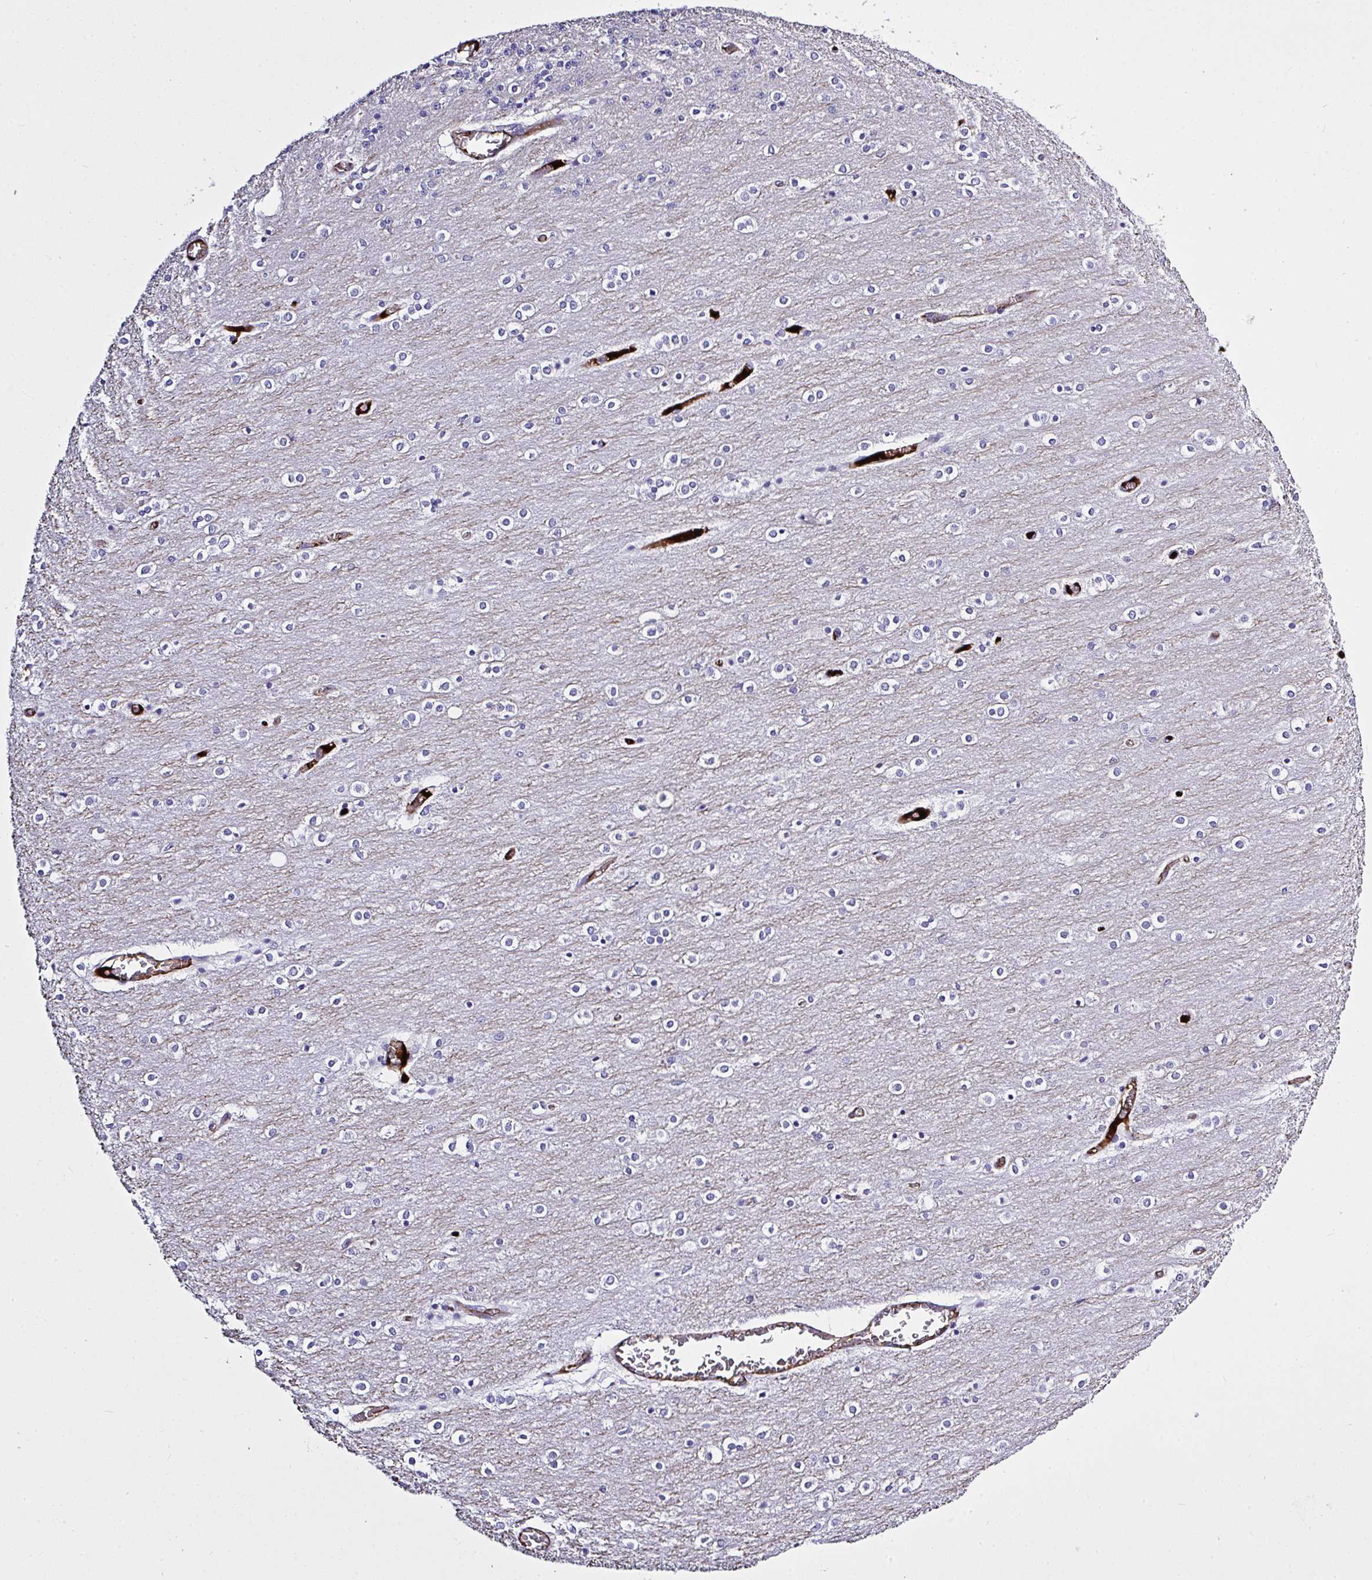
{"staining": {"intensity": "negative", "quantity": "none", "location": "none"}, "tissue": "cerebellum", "cell_type": "Cells in granular layer", "image_type": "normal", "snomed": [{"axis": "morphology", "description": "Normal tissue, NOS"}, {"axis": "topography", "description": "Cerebellum"}], "caption": "Immunohistochemistry (IHC) photomicrograph of benign cerebellum: human cerebellum stained with DAB shows no significant protein positivity in cells in granular layer.", "gene": "ZNF813", "patient": {"sex": "female", "age": 54}}